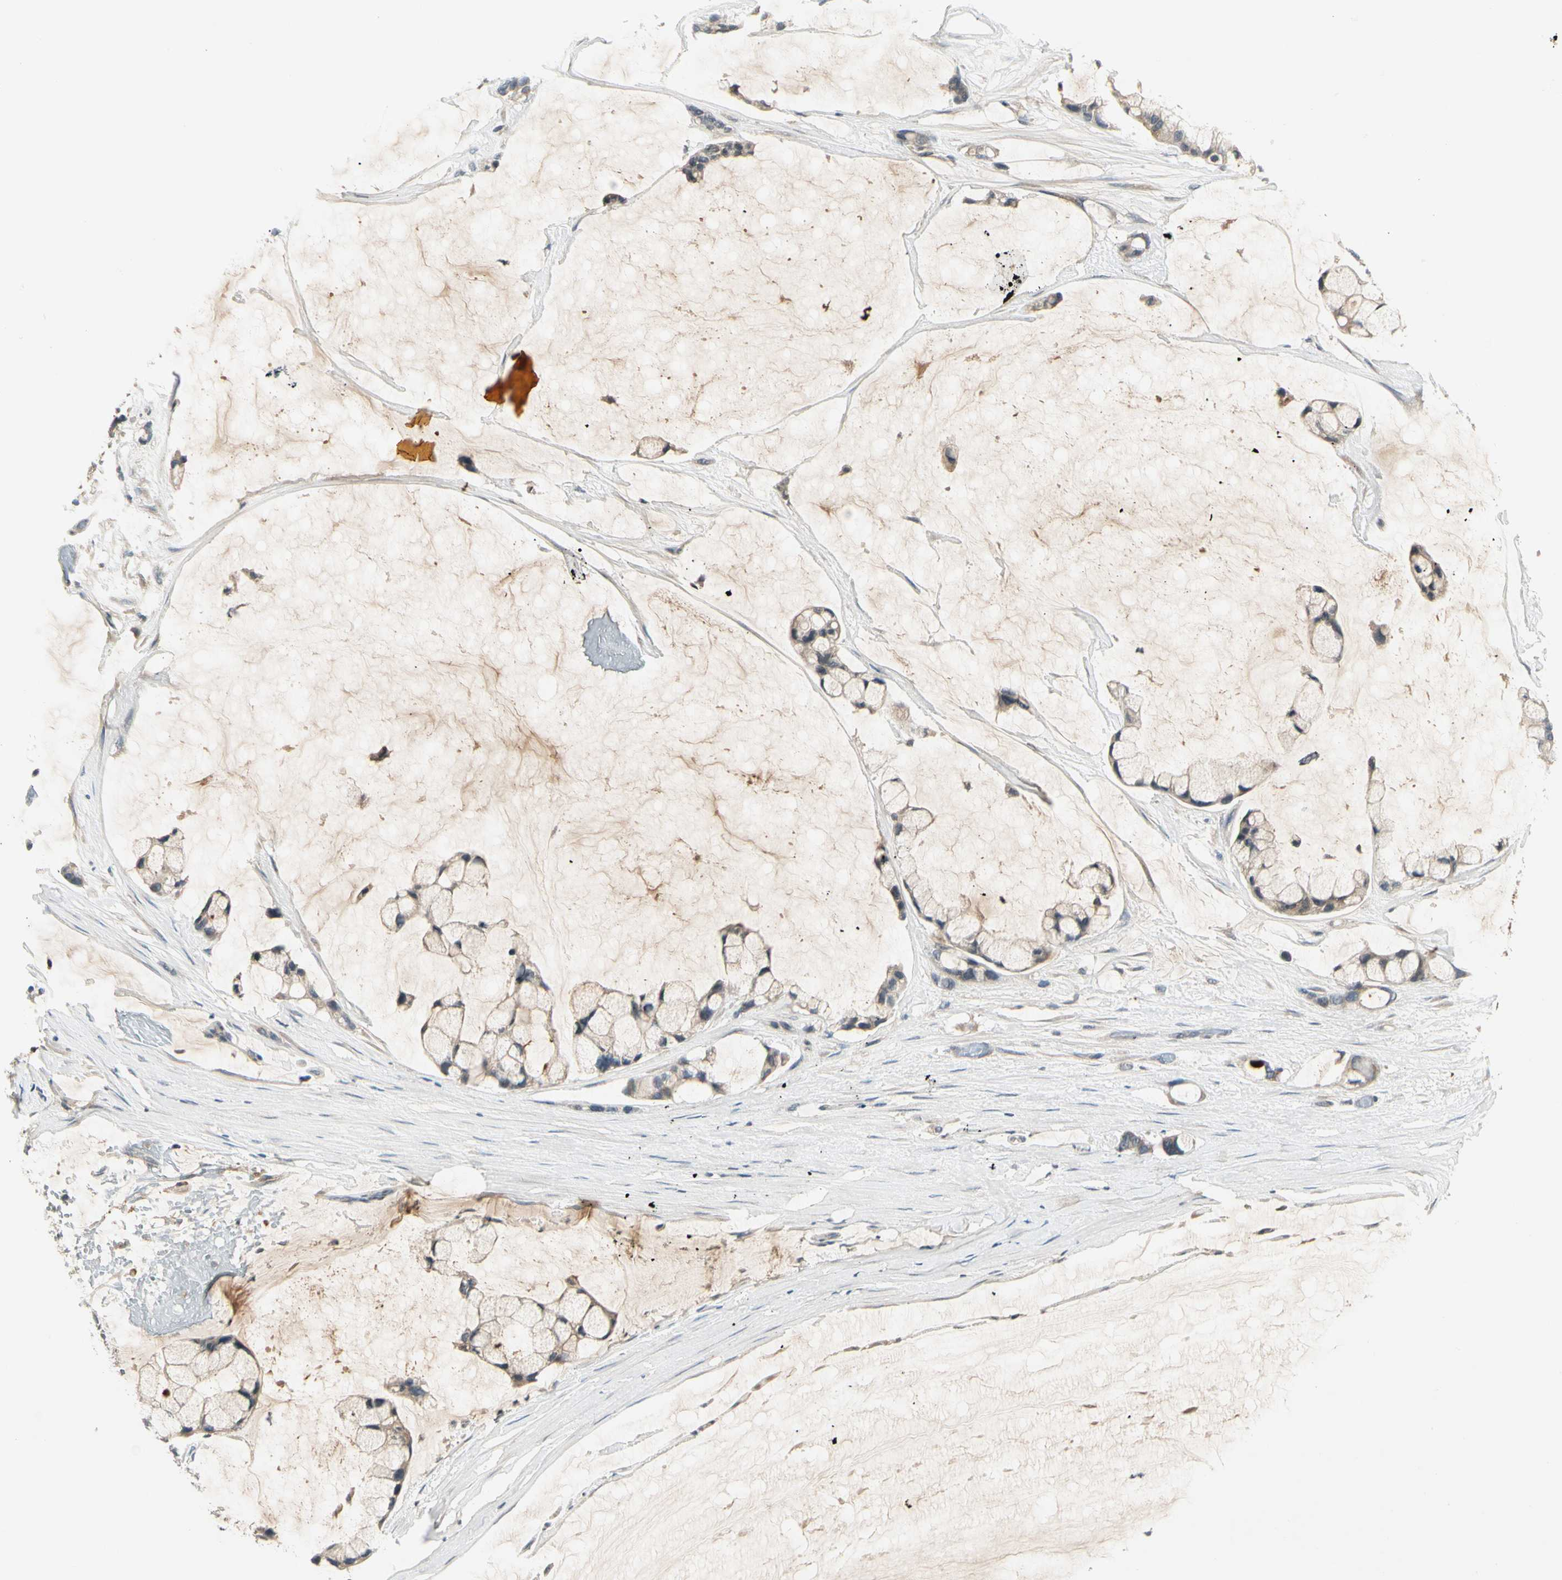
{"staining": {"intensity": "weak", "quantity": ">75%", "location": "cytoplasmic/membranous"}, "tissue": "ovarian cancer", "cell_type": "Tumor cells", "image_type": "cancer", "snomed": [{"axis": "morphology", "description": "Cystadenocarcinoma, mucinous, NOS"}, {"axis": "topography", "description": "Ovary"}], "caption": "IHC image of neoplastic tissue: ovarian cancer (mucinous cystadenocarcinoma) stained using IHC shows low levels of weak protein expression localized specifically in the cytoplasmic/membranous of tumor cells, appearing as a cytoplasmic/membranous brown color.", "gene": "CCL4", "patient": {"sex": "female", "age": 39}}